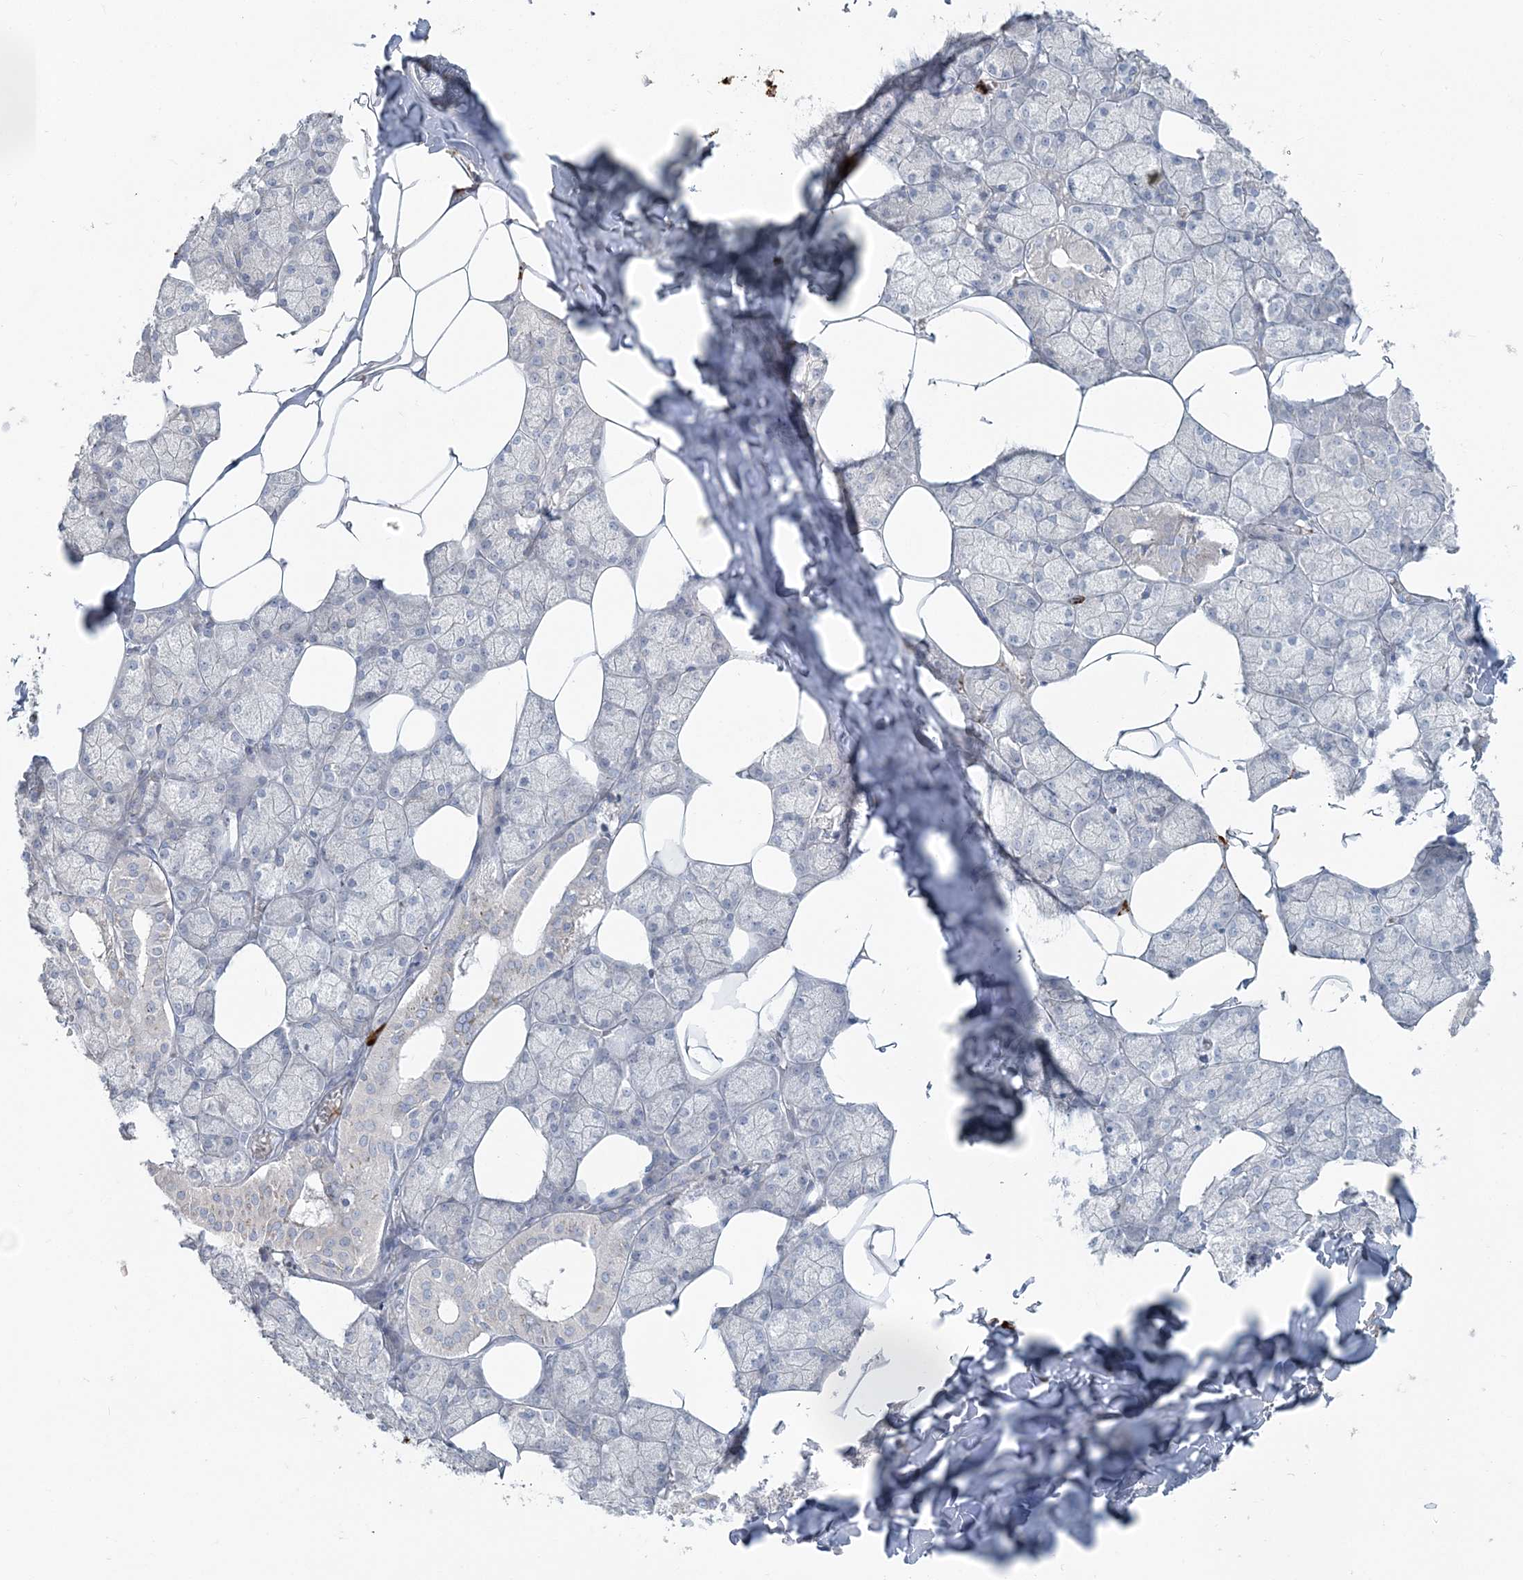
{"staining": {"intensity": "weak", "quantity": "<25%", "location": "cytoplasmic/membranous"}, "tissue": "salivary gland", "cell_type": "Glandular cells", "image_type": "normal", "snomed": [{"axis": "morphology", "description": "Normal tissue, NOS"}, {"axis": "topography", "description": "Salivary gland"}], "caption": "High power microscopy histopathology image of an immunohistochemistry photomicrograph of unremarkable salivary gland, revealing no significant expression in glandular cells.", "gene": "CCNJ", "patient": {"sex": "male", "age": 62}}